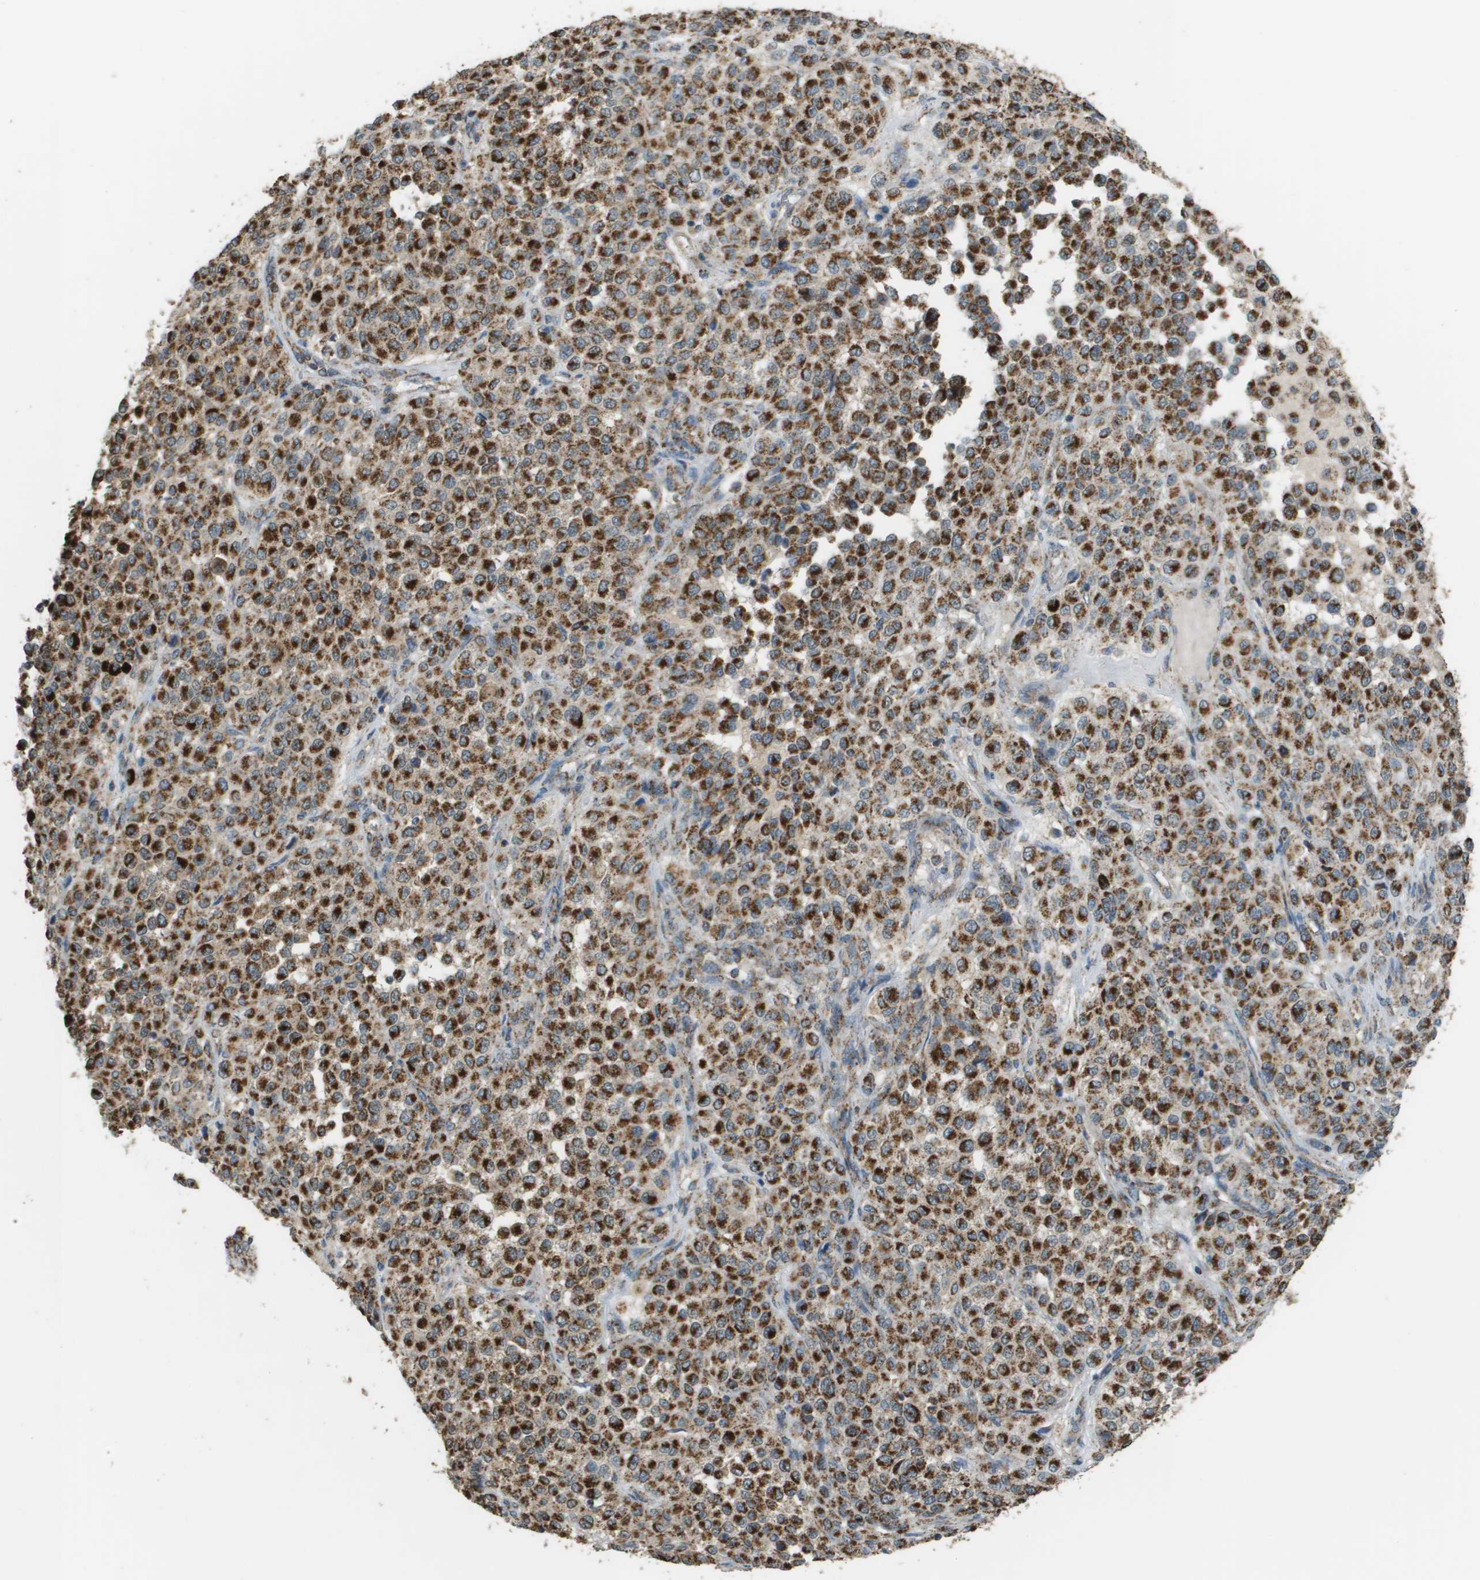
{"staining": {"intensity": "strong", "quantity": ">75%", "location": "cytoplasmic/membranous"}, "tissue": "melanoma", "cell_type": "Tumor cells", "image_type": "cancer", "snomed": [{"axis": "morphology", "description": "Malignant melanoma, Metastatic site"}, {"axis": "topography", "description": "Pancreas"}], "caption": "Malignant melanoma (metastatic site) stained with DAB (3,3'-diaminobenzidine) IHC shows high levels of strong cytoplasmic/membranous positivity in about >75% of tumor cells. The protein is stained brown, and the nuclei are stained in blue (DAB (3,3'-diaminobenzidine) IHC with brightfield microscopy, high magnification).", "gene": "FH", "patient": {"sex": "female", "age": 30}}